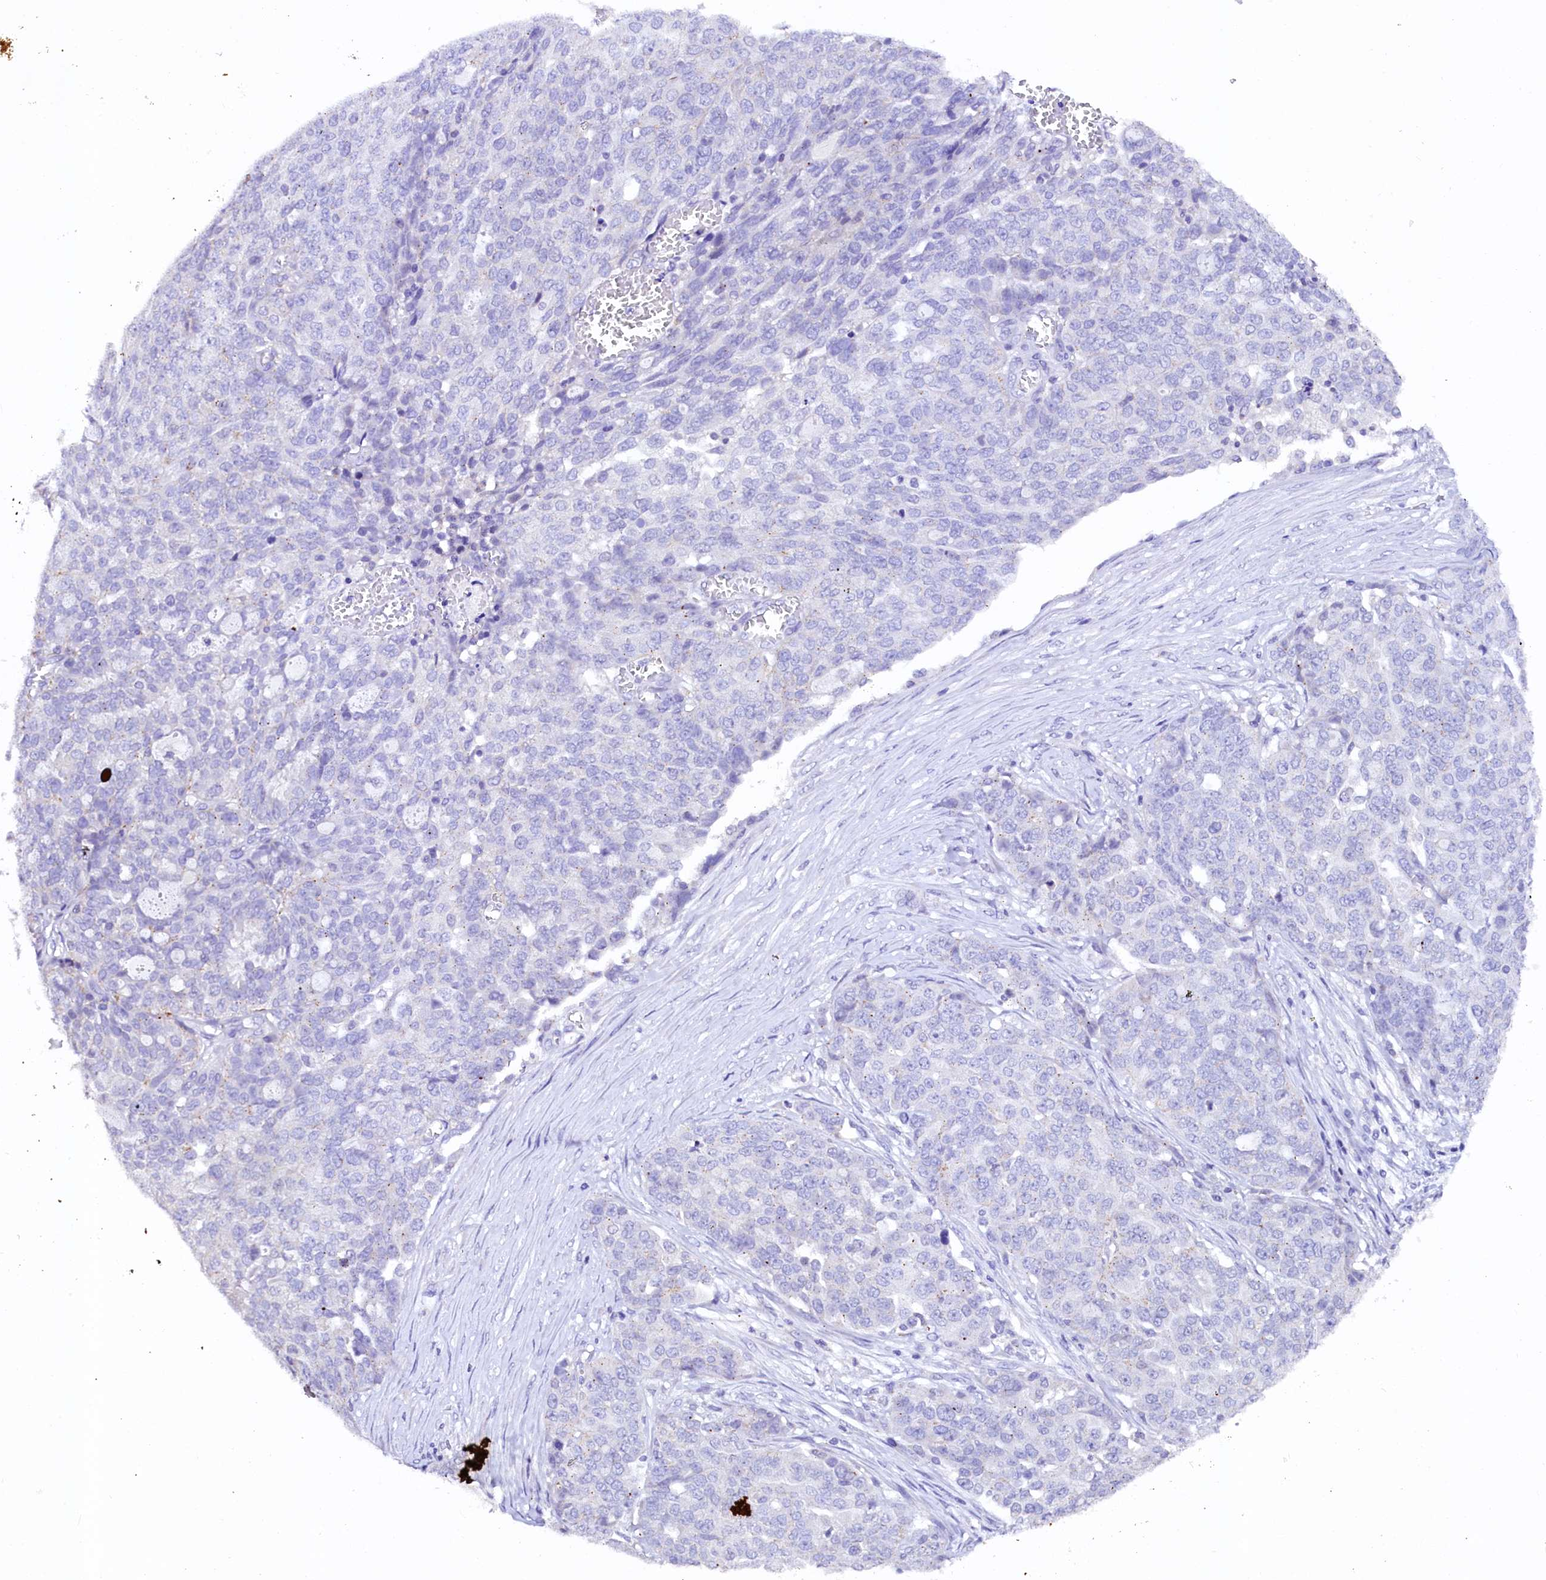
{"staining": {"intensity": "negative", "quantity": "none", "location": "none"}, "tissue": "ovarian cancer", "cell_type": "Tumor cells", "image_type": "cancer", "snomed": [{"axis": "morphology", "description": "Cystadenocarcinoma, serous, NOS"}, {"axis": "topography", "description": "Soft tissue"}, {"axis": "topography", "description": "Ovary"}], "caption": "The immunohistochemistry photomicrograph has no significant positivity in tumor cells of ovarian cancer (serous cystadenocarcinoma) tissue.", "gene": "NALF1", "patient": {"sex": "female", "age": 57}}